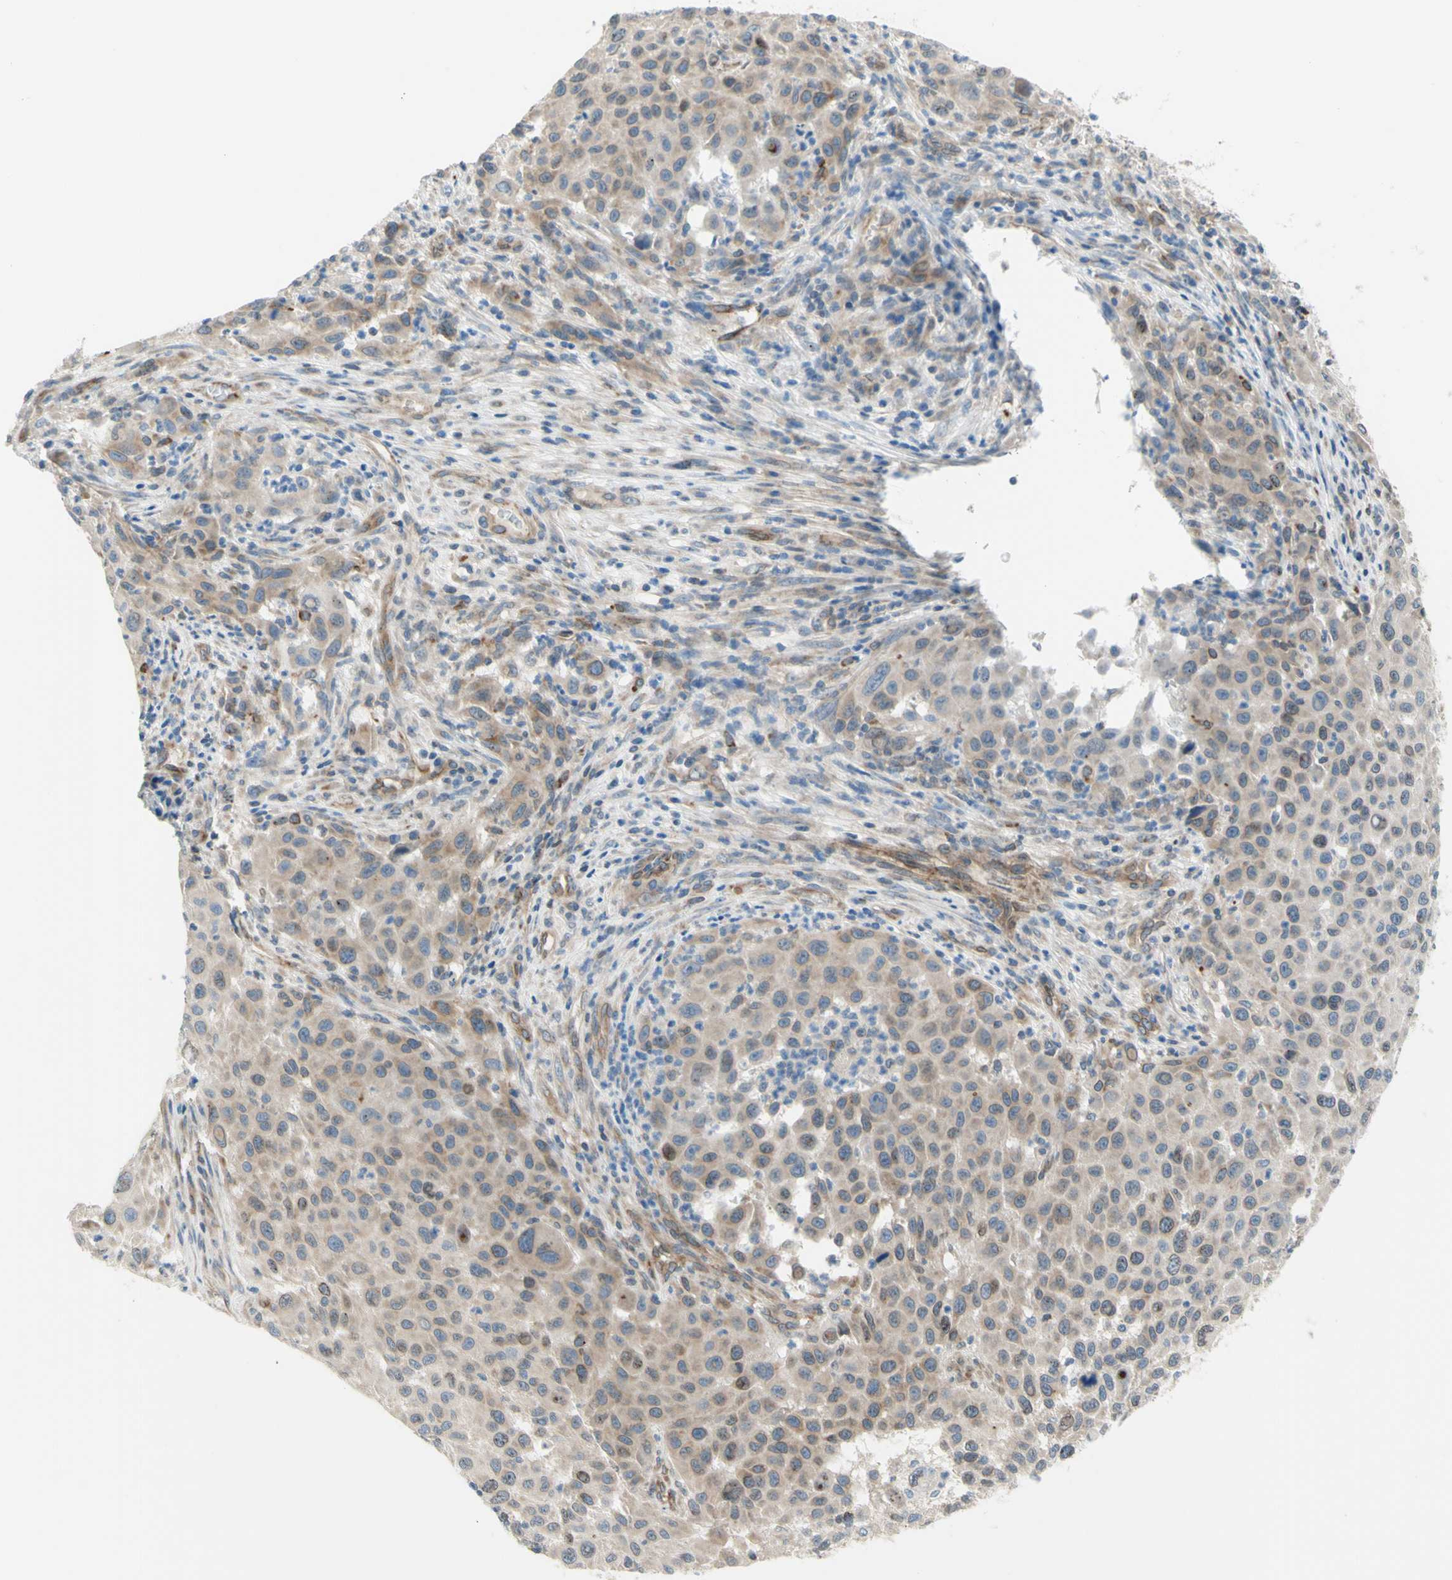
{"staining": {"intensity": "weak", "quantity": ">75%", "location": "cytoplasmic/membranous"}, "tissue": "melanoma", "cell_type": "Tumor cells", "image_type": "cancer", "snomed": [{"axis": "morphology", "description": "Malignant melanoma, Metastatic site"}, {"axis": "topography", "description": "Lymph node"}], "caption": "This is a histology image of IHC staining of melanoma, which shows weak staining in the cytoplasmic/membranous of tumor cells.", "gene": "TRAF2", "patient": {"sex": "male", "age": 61}}